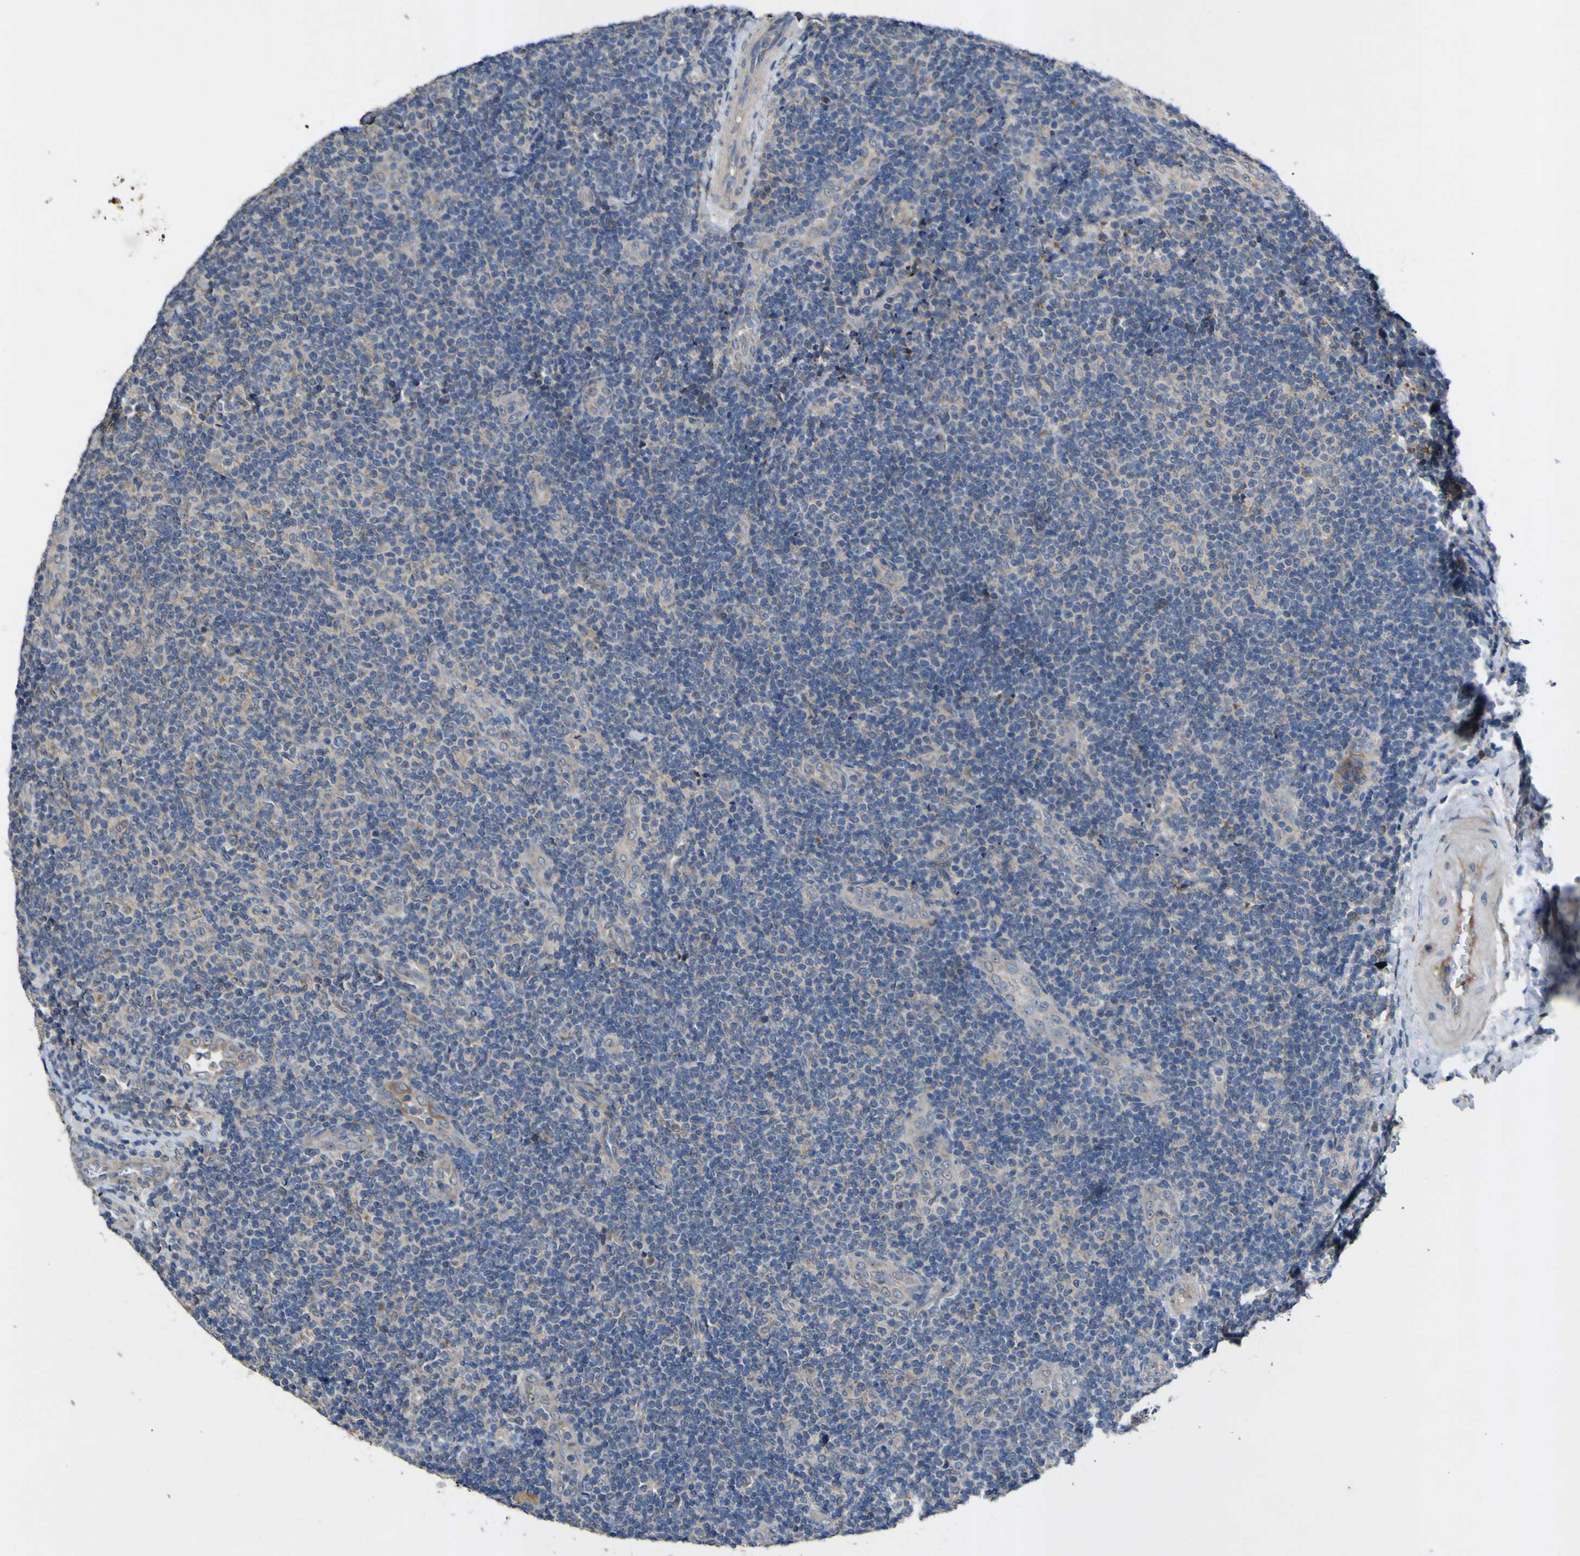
{"staining": {"intensity": "weak", "quantity": "<25%", "location": "cytoplasmic/membranous"}, "tissue": "lymphoma", "cell_type": "Tumor cells", "image_type": "cancer", "snomed": [{"axis": "morphology", "description": "Malignant lymphoma, non-Hodgkin's type, Low grade"}, {"axis": "topography", "description": "Lymph node"}], "caption": "Immunohistochemistry micrograph of neoplastic tissue: human lymphoma stained with DAB (3,3'-diaminobenzidine) displays no significant protein positivity in tumor cells.", "gene": "IRAK2", "patient": {"sex": "male", "age": 83}}